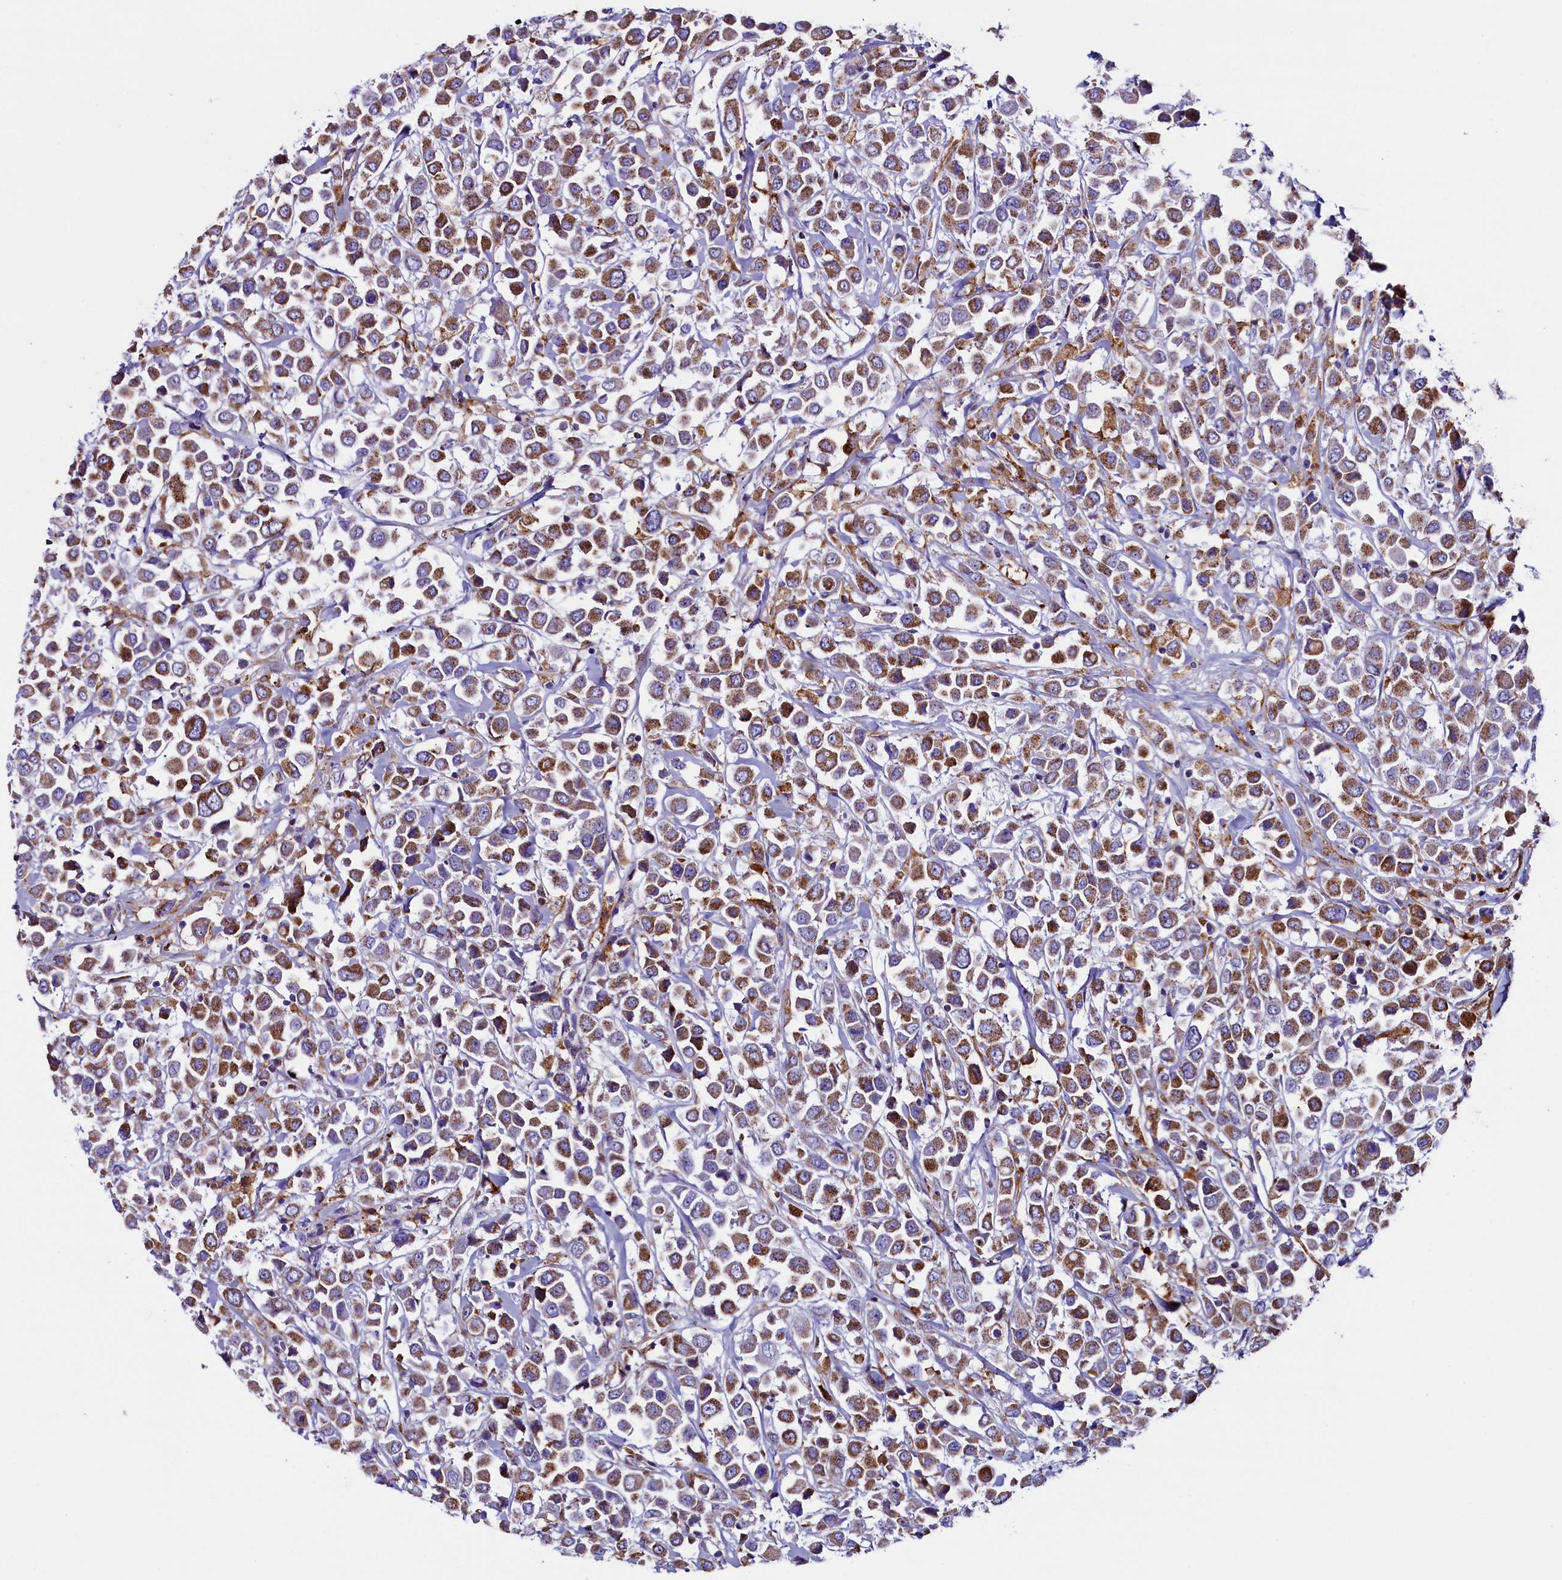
{"staining": {"intensity": "moderate", "quantity": ">75%", "location": "cytoplasmic/membranous"}, "tissue": "breast cancer", "cell_type": "Tumor cells", "image_type": "cancer", "snomed": [{"axis": "morphology", "description": "Duct carcinoma"}, {"axis": "topography", "description": "Breast"}], "caption": "Immunohistochemistry photomicrograph of breast cancer stained for a protein (brown), which exhibits medium levels of moderate cytoplasmic/membranous staining in about >75% of tumor cells.", "gene": "IL20RA", "patient": {"sex": "female", "age": 61}}